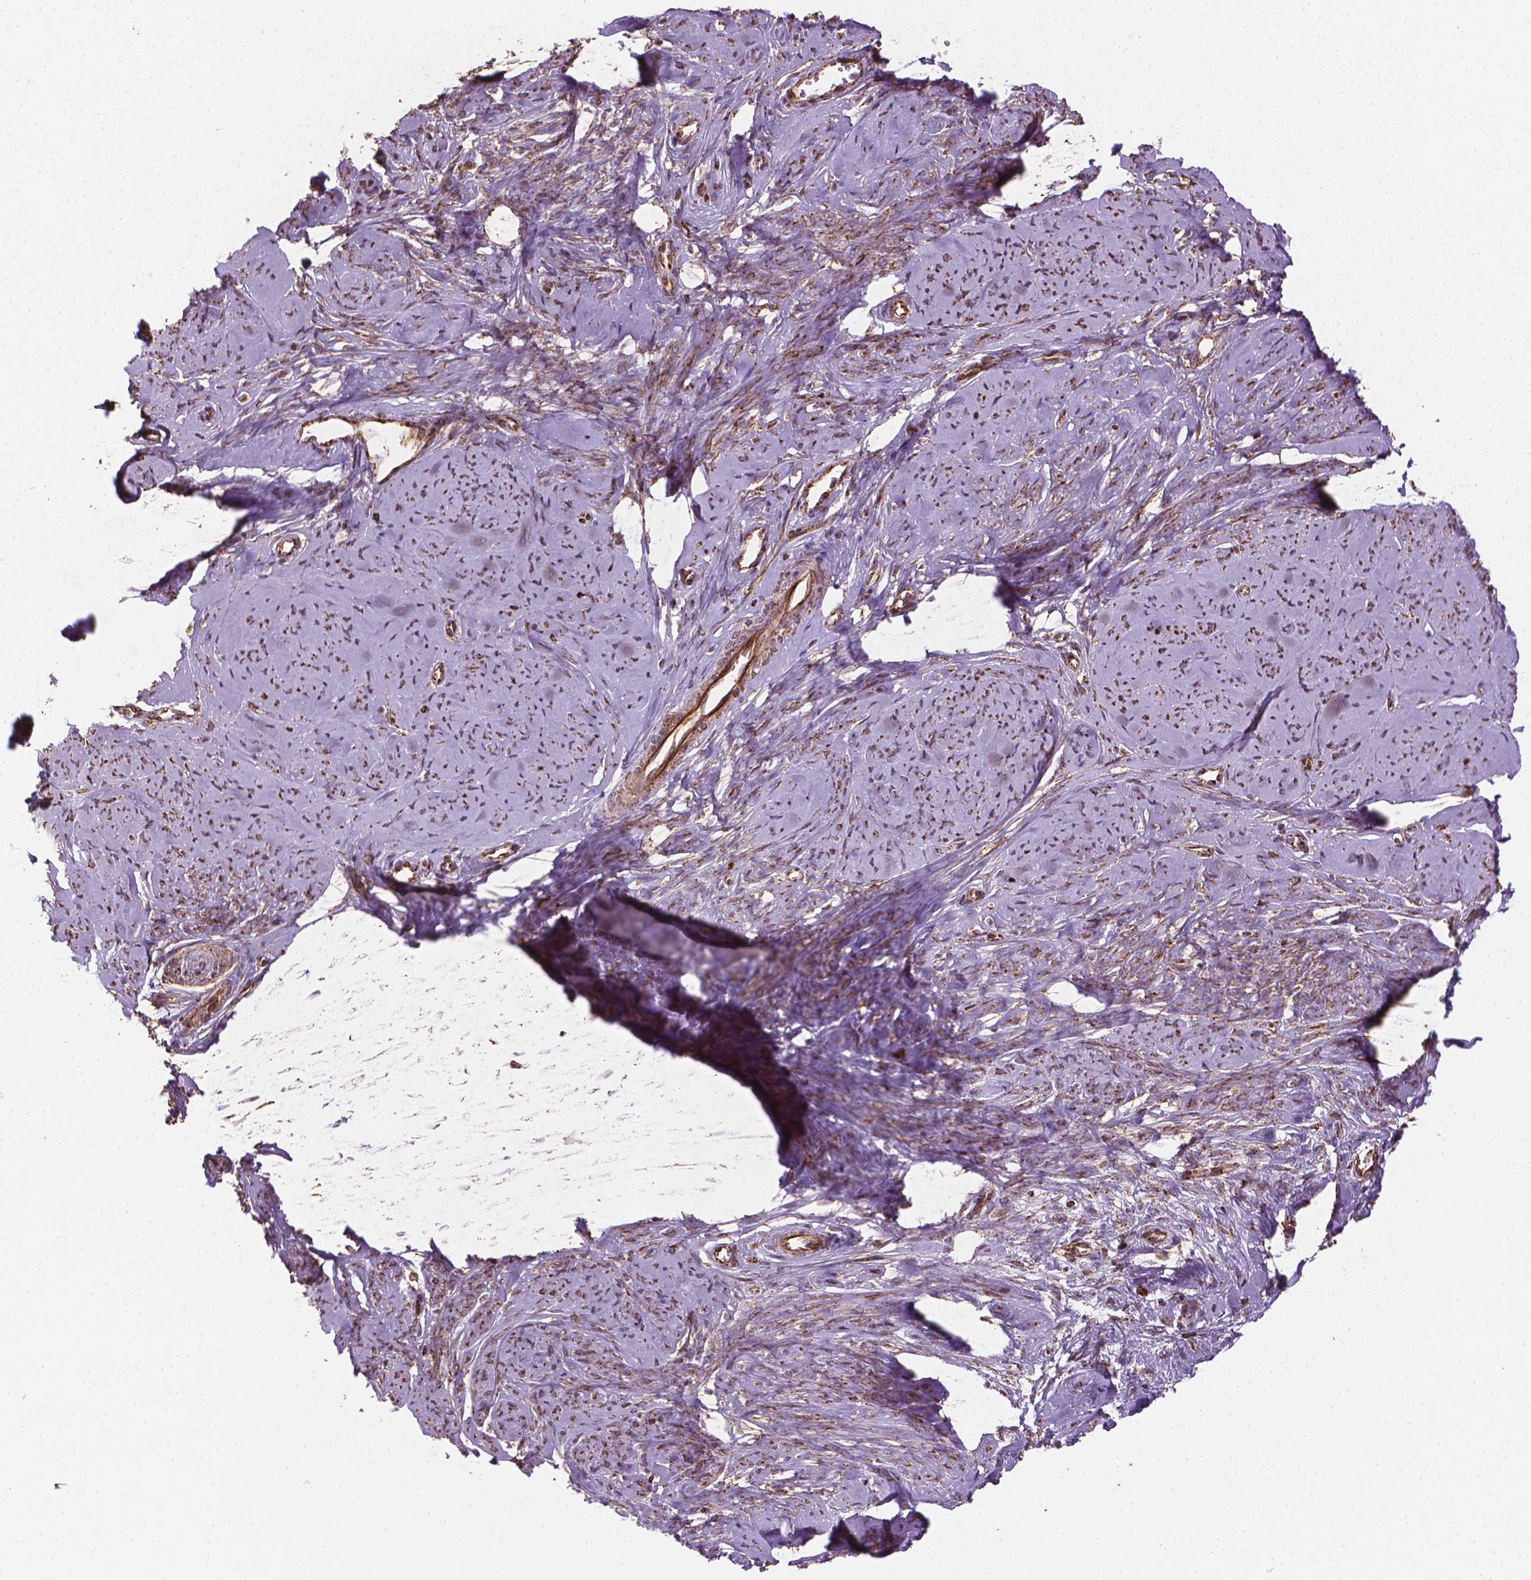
{"staining": {"intensity": "moderate", "quantity": ">75%", "location": "cytoplasmic/membranous"}, "tissue": "smooth muscle", "cell_type": "Smooth muscle cells", "image_type": "normal", "snomed": [{"axis": "morphology", "description": "Normal tissue, NOS"}, {"axis": "topography", "description": "Smooth muscle"}], "caption": "Immunohistochemical staining of benign smooth muscle exhibits moderate cytoplasmic/membranous protein expression in approximately >75% of smooth muscle cells. (DAB (3,3'-diaminobenzidine) = brown stain, brightfield microscopy at high magnification).", "gene": "HS3ST3A1", "patient": {"sex": "female", "age": 48}}